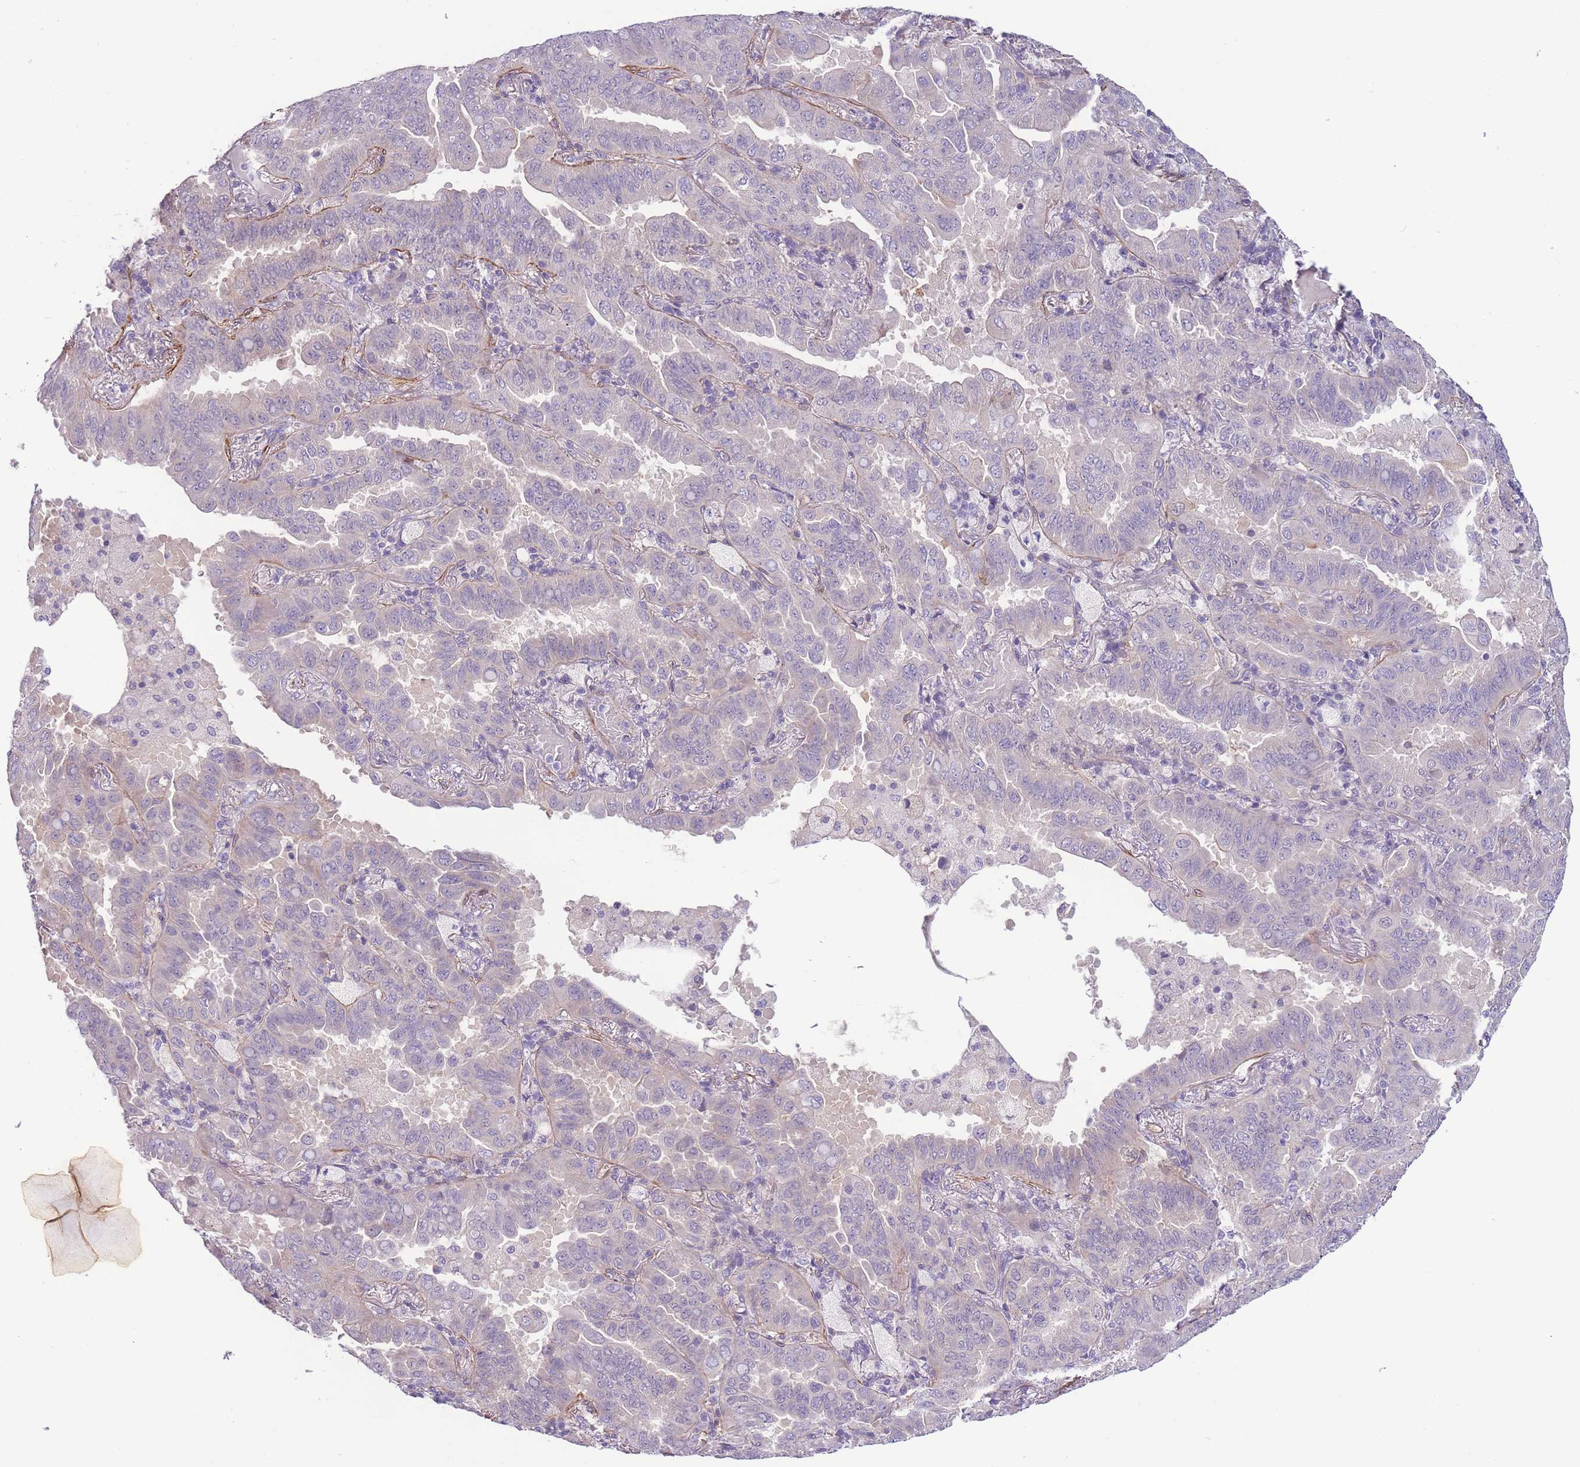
{"staining": {"intensity": "negative", "quantity": "none", "location": "none"}, "tissue": "lung cancer", "cell_type": "Tumor cells", "image_type": "cancer", "snomed": [{"axis": "morphology", "description": "Adenocarcinoma, NOS"}, {"axis": "topography", "description": "Lung"}], "caption": "The immunohistochemistry image has no significant expression in tumor cells of adenocarcinoma (lung) tissue.", "gene": "FAM124A", "patient": {"sex": "male", "age": 64}}